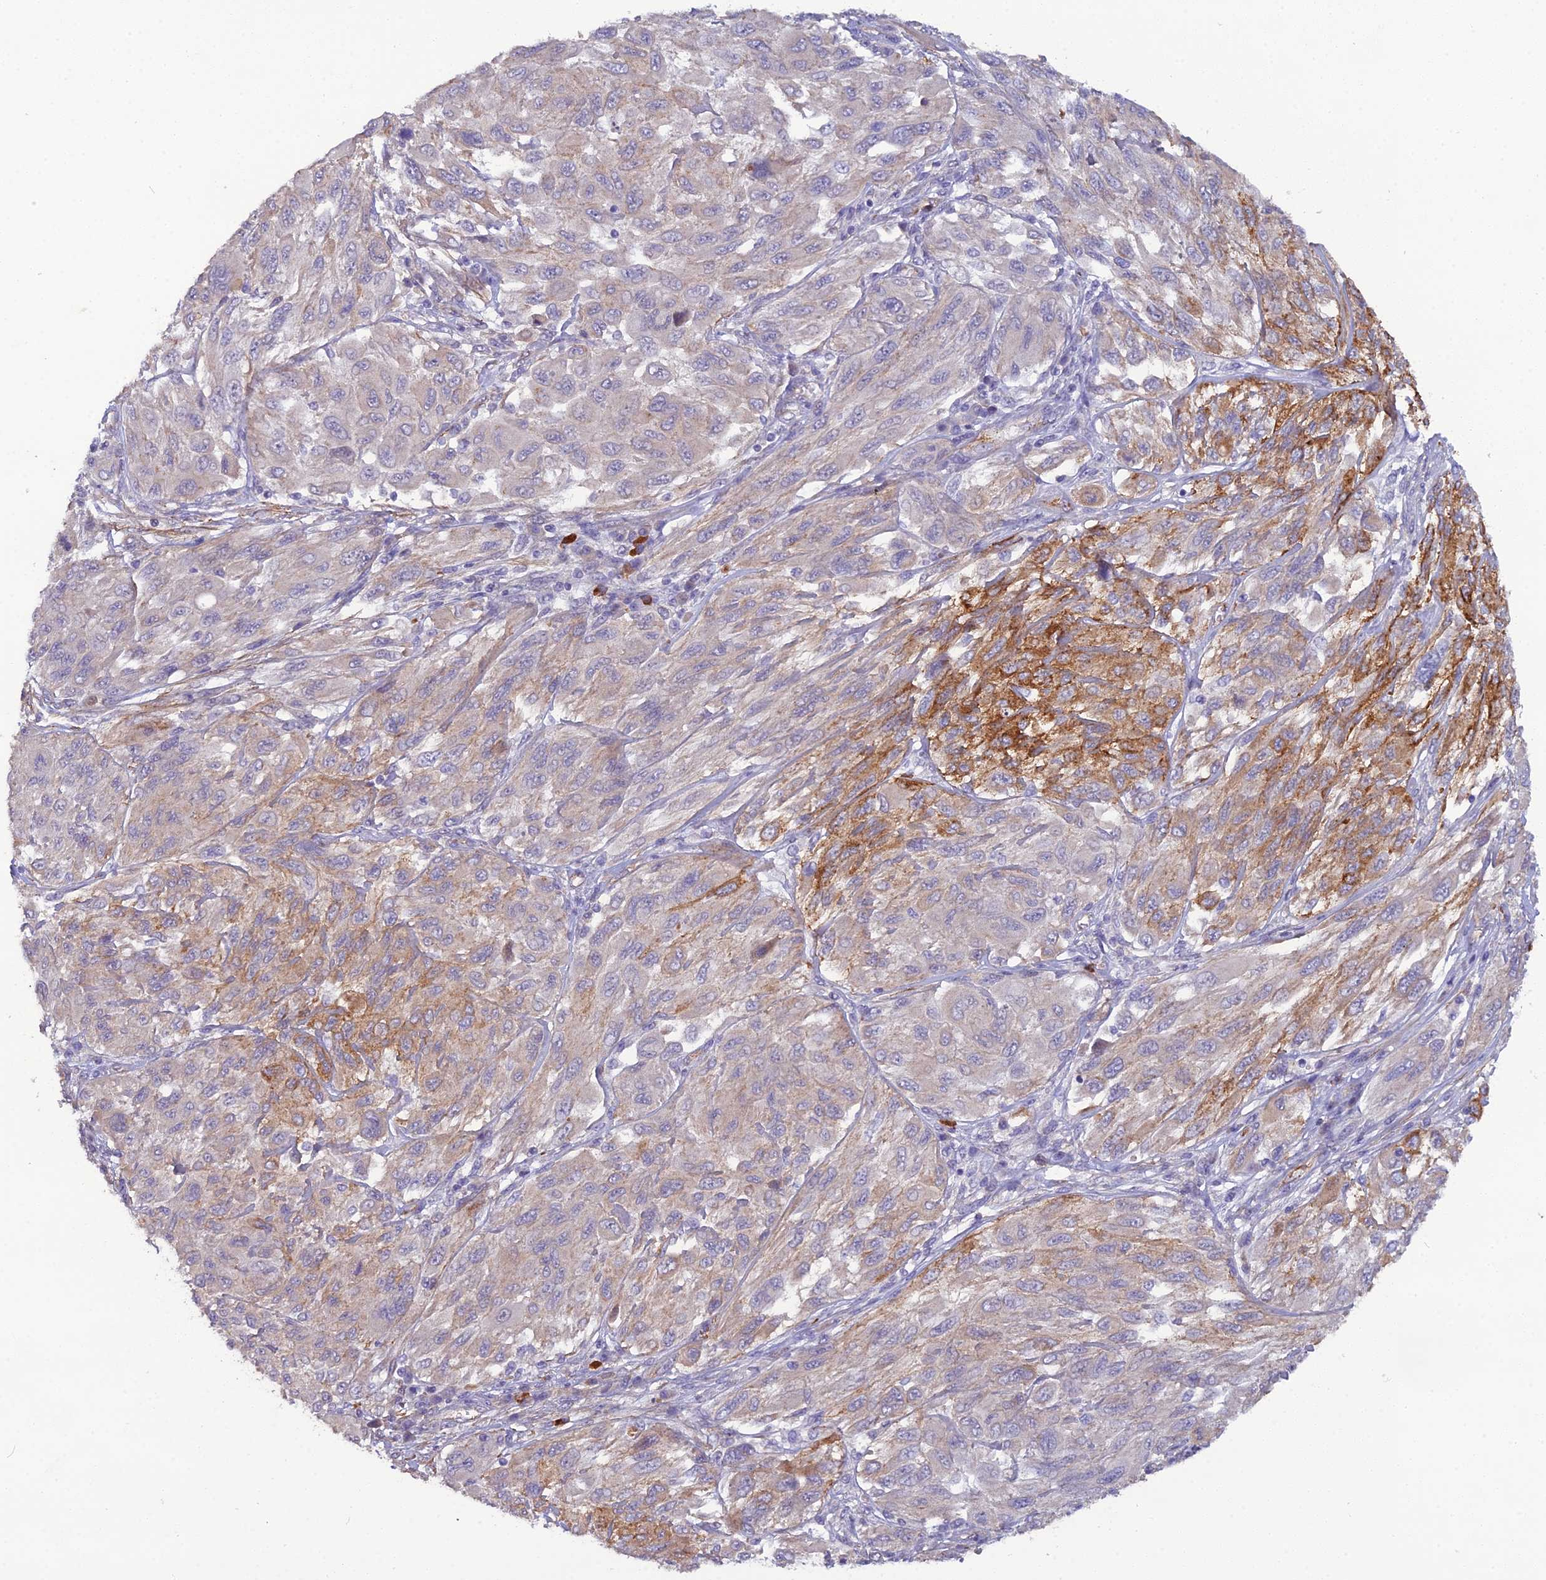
{"staining": {"intensity": "strong", "quantity": "<25%", "location": "cytoplasmic/membranous"}, "tissue": "melanoma", "cell_type": "Tumor cells", "image_type": "cancer", "snomed": [{"axis": "morphology", "description": "Malignant melanoma, NOS"}, {"axis": "topography", "description": "Skin"}], "caption": "The photomicrograph reveals staining of melanoma, revealing strong cytoplasmic/membranous protein staining (brown color) within tumor cells. The protein of interest is shown in brown color, while the nuclei are stained blue.", "gene": "CFAP47", "patient": {"sex": "female", "age": 91}}